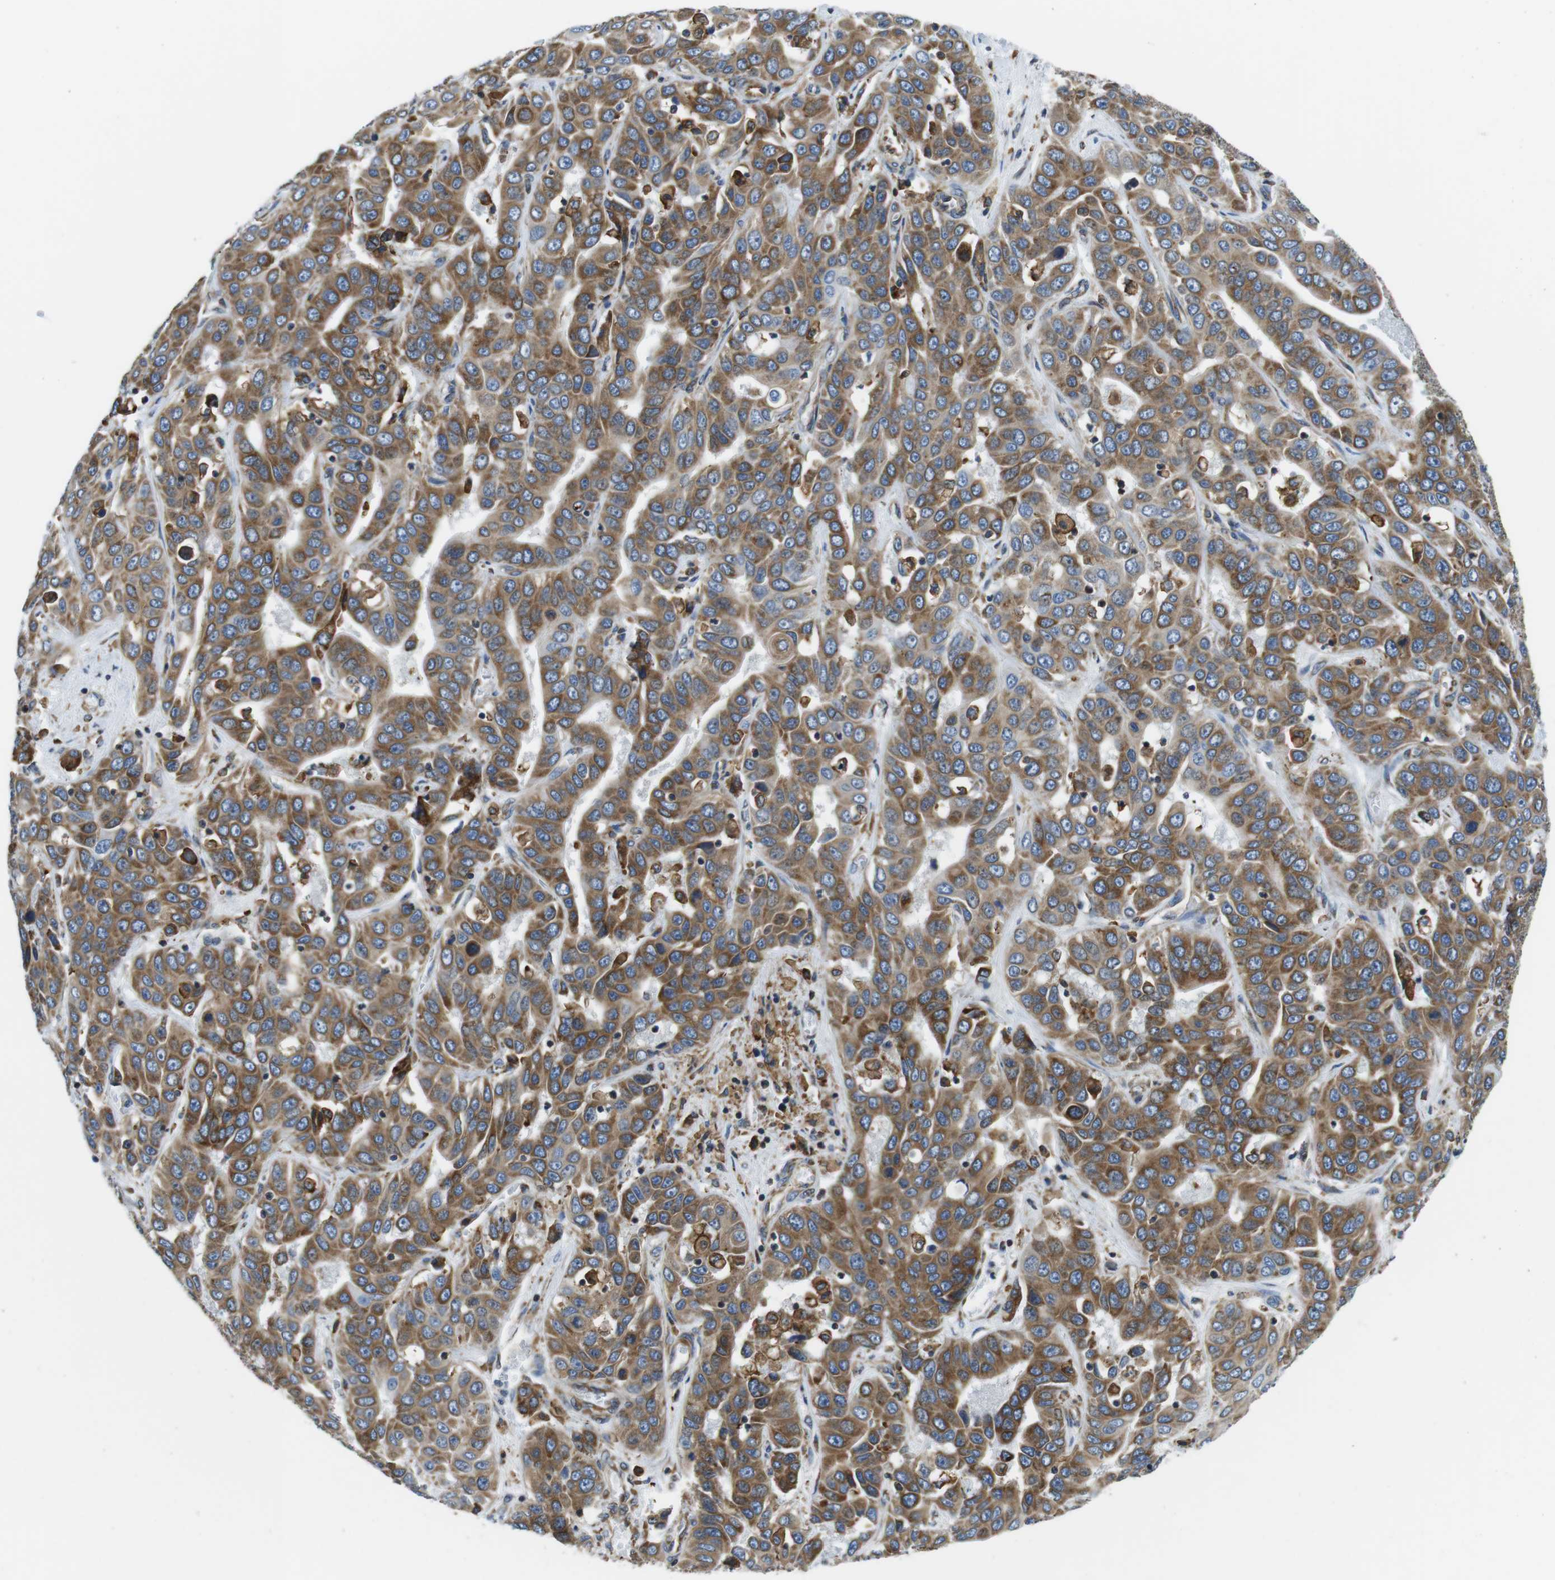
{"staining": {"intensity": "moderate", "quantity": ">75%", "location": "cytoplasmic/membranous"}, "tissue": "liver cancer", "cell_type": "Tumor cells", "image_type": "cancer", "snomed": [{"axis": "morphology", "description": "Cholangiocarcinoma"}, {"axis": "topography", "description": "Liver"}], "caption": "Immunohistochemical staining of human liver cancer shows moderate cytoplasmic/membranous protein positivity in approximately >75% of tumor cells. The staining was performed using DAB to visualize the protein expression in brown, while the nuclei were stained in blue with hematoxylin (Magnification: 20x).", "gene": "UGGT1", "patient": {"sex": "female", "age": 52}}